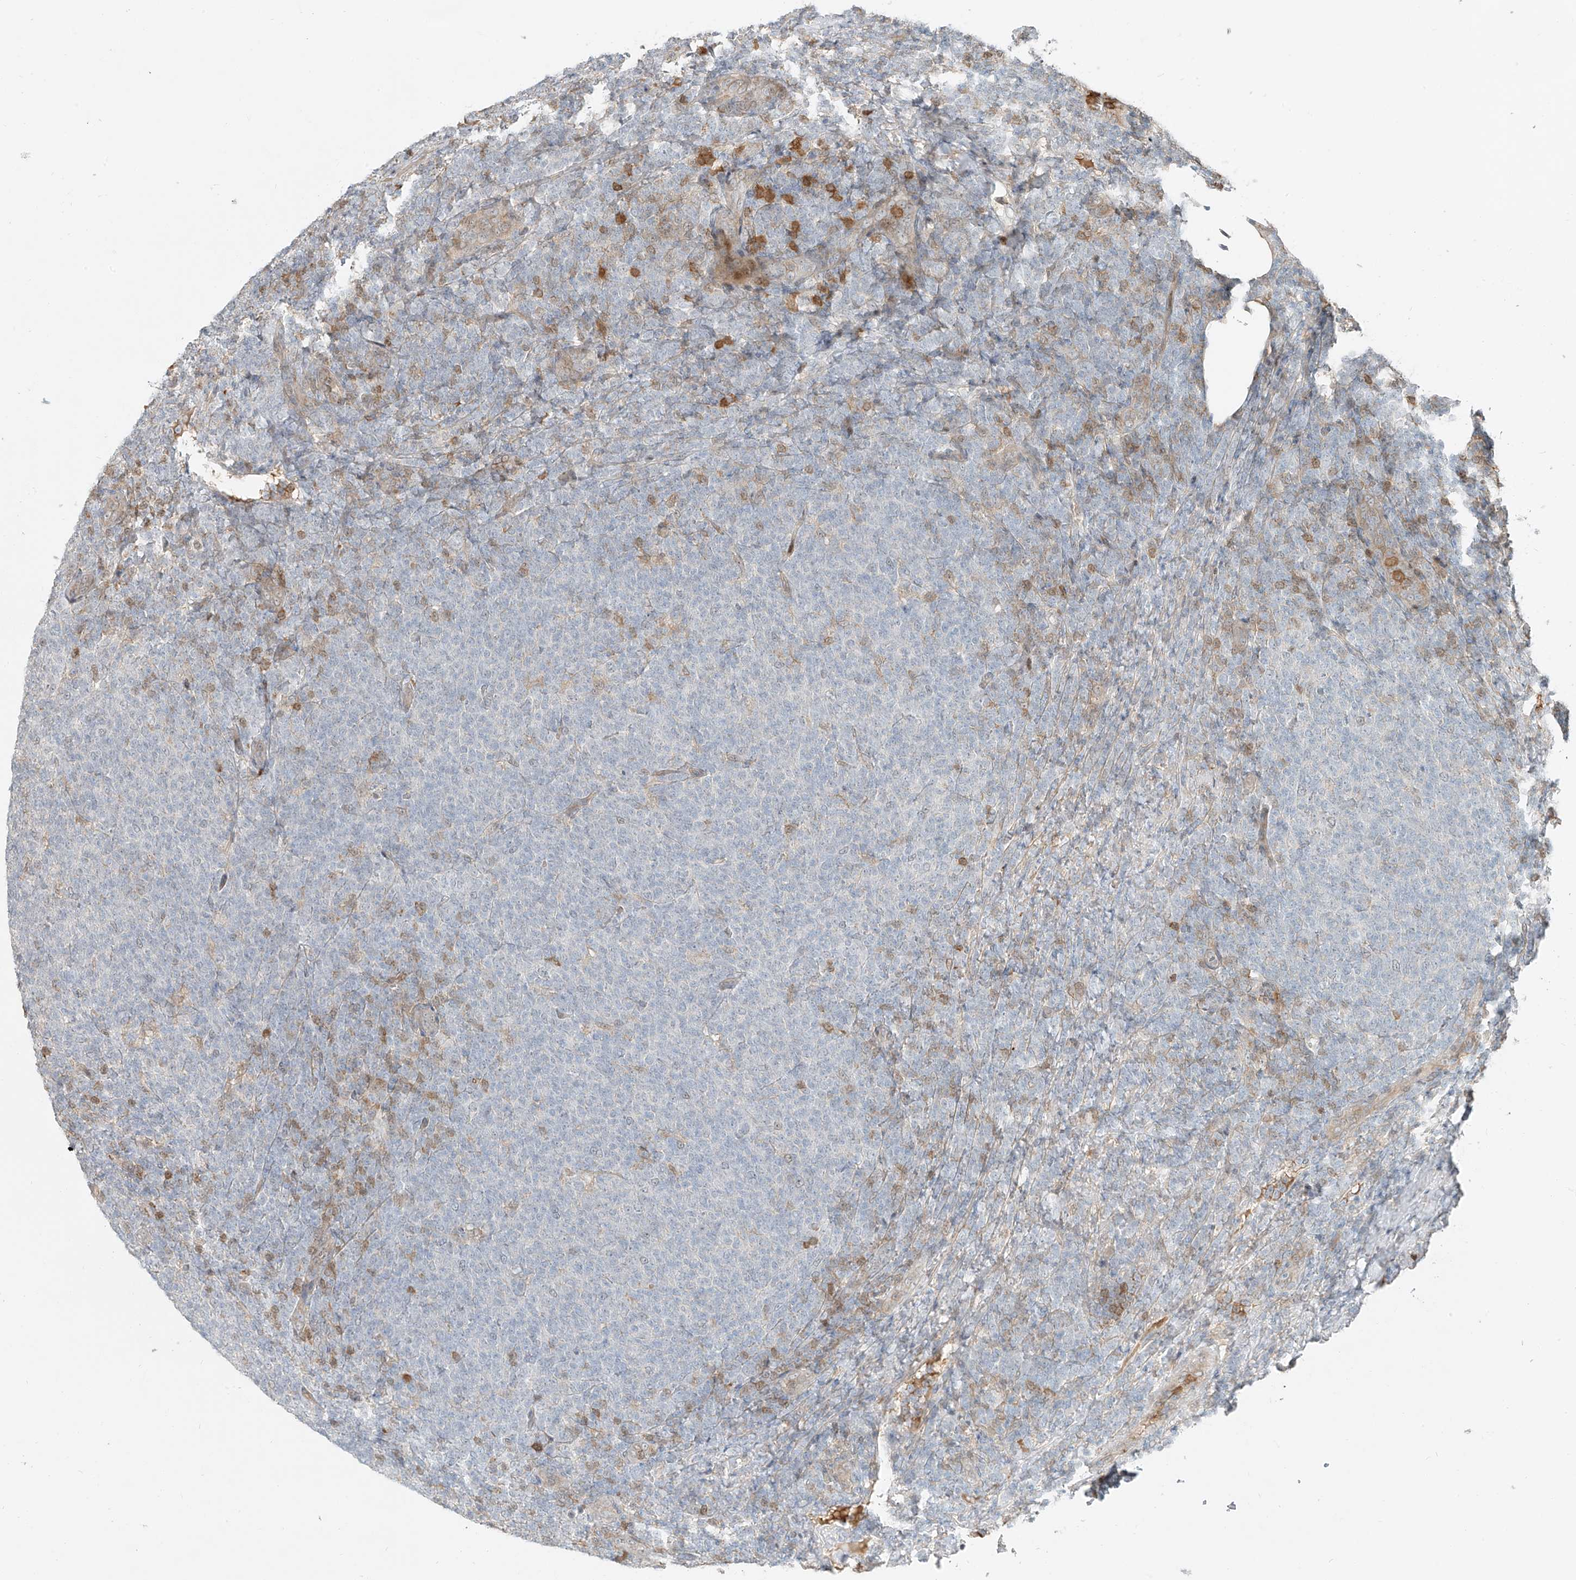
{"staining": {"intensity": "negative", "quantity": "none", "location": "none"}, "tissue": "lymphoma", "cell_type": "Tumor cells", "image_type": "cancer", "snomed": [{"axis": "morphology", "description": "Malignant lymphoma, non-Hodgkin's type, Low grade"}, {"axis": "topography", "description": "Lymph node"}], "caption": "IHC photomicrograph of human lymphoma stained for a protein (brown), which displays no expression in tumor cells.", "gene": "CEP162", "patient": {"sex": "male", "age": 66}}